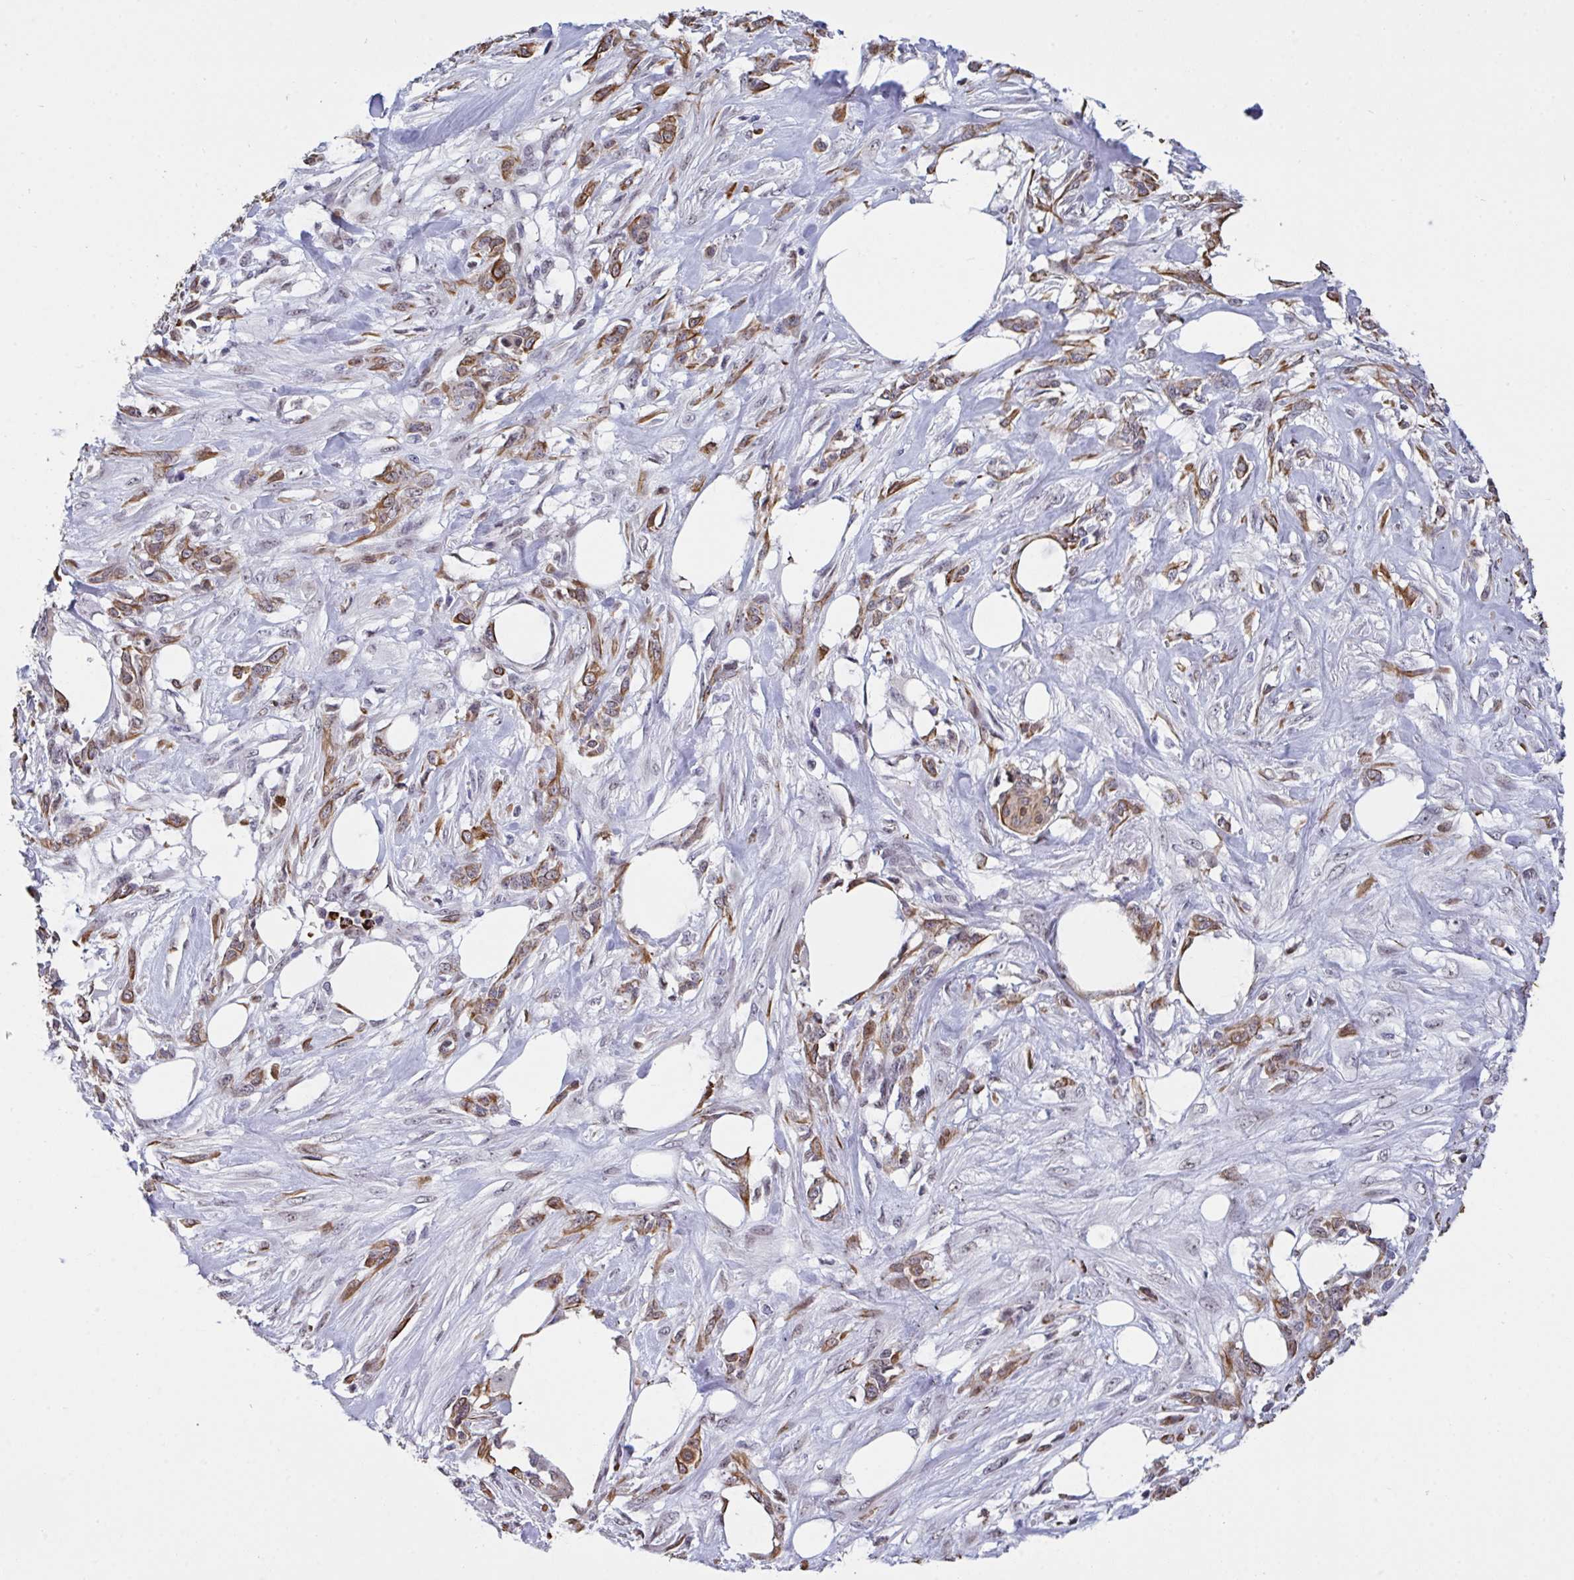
{"staining": {"intensity": "moderate", "quantity": ">75%", "location": "cytoplasmic/membranous"}, "tissue": "skin cancer", "cell_type": "Tumor cells", "image_type": "cancer", "snomed": [{"axis": "morphology", "description": "Squamous cell carcinoma, NOS"}, {"axis": "topography", "description": "Skin"}], "caption": "Brown immunohistochemical staining in skin cancer (squamous cell carcinoma) demonstrates moderate cytoplasmic/membranous staining in about >75% of tumor cells.", "gene": "PELI2", "patient": {"sex": "female", "age": 59}}